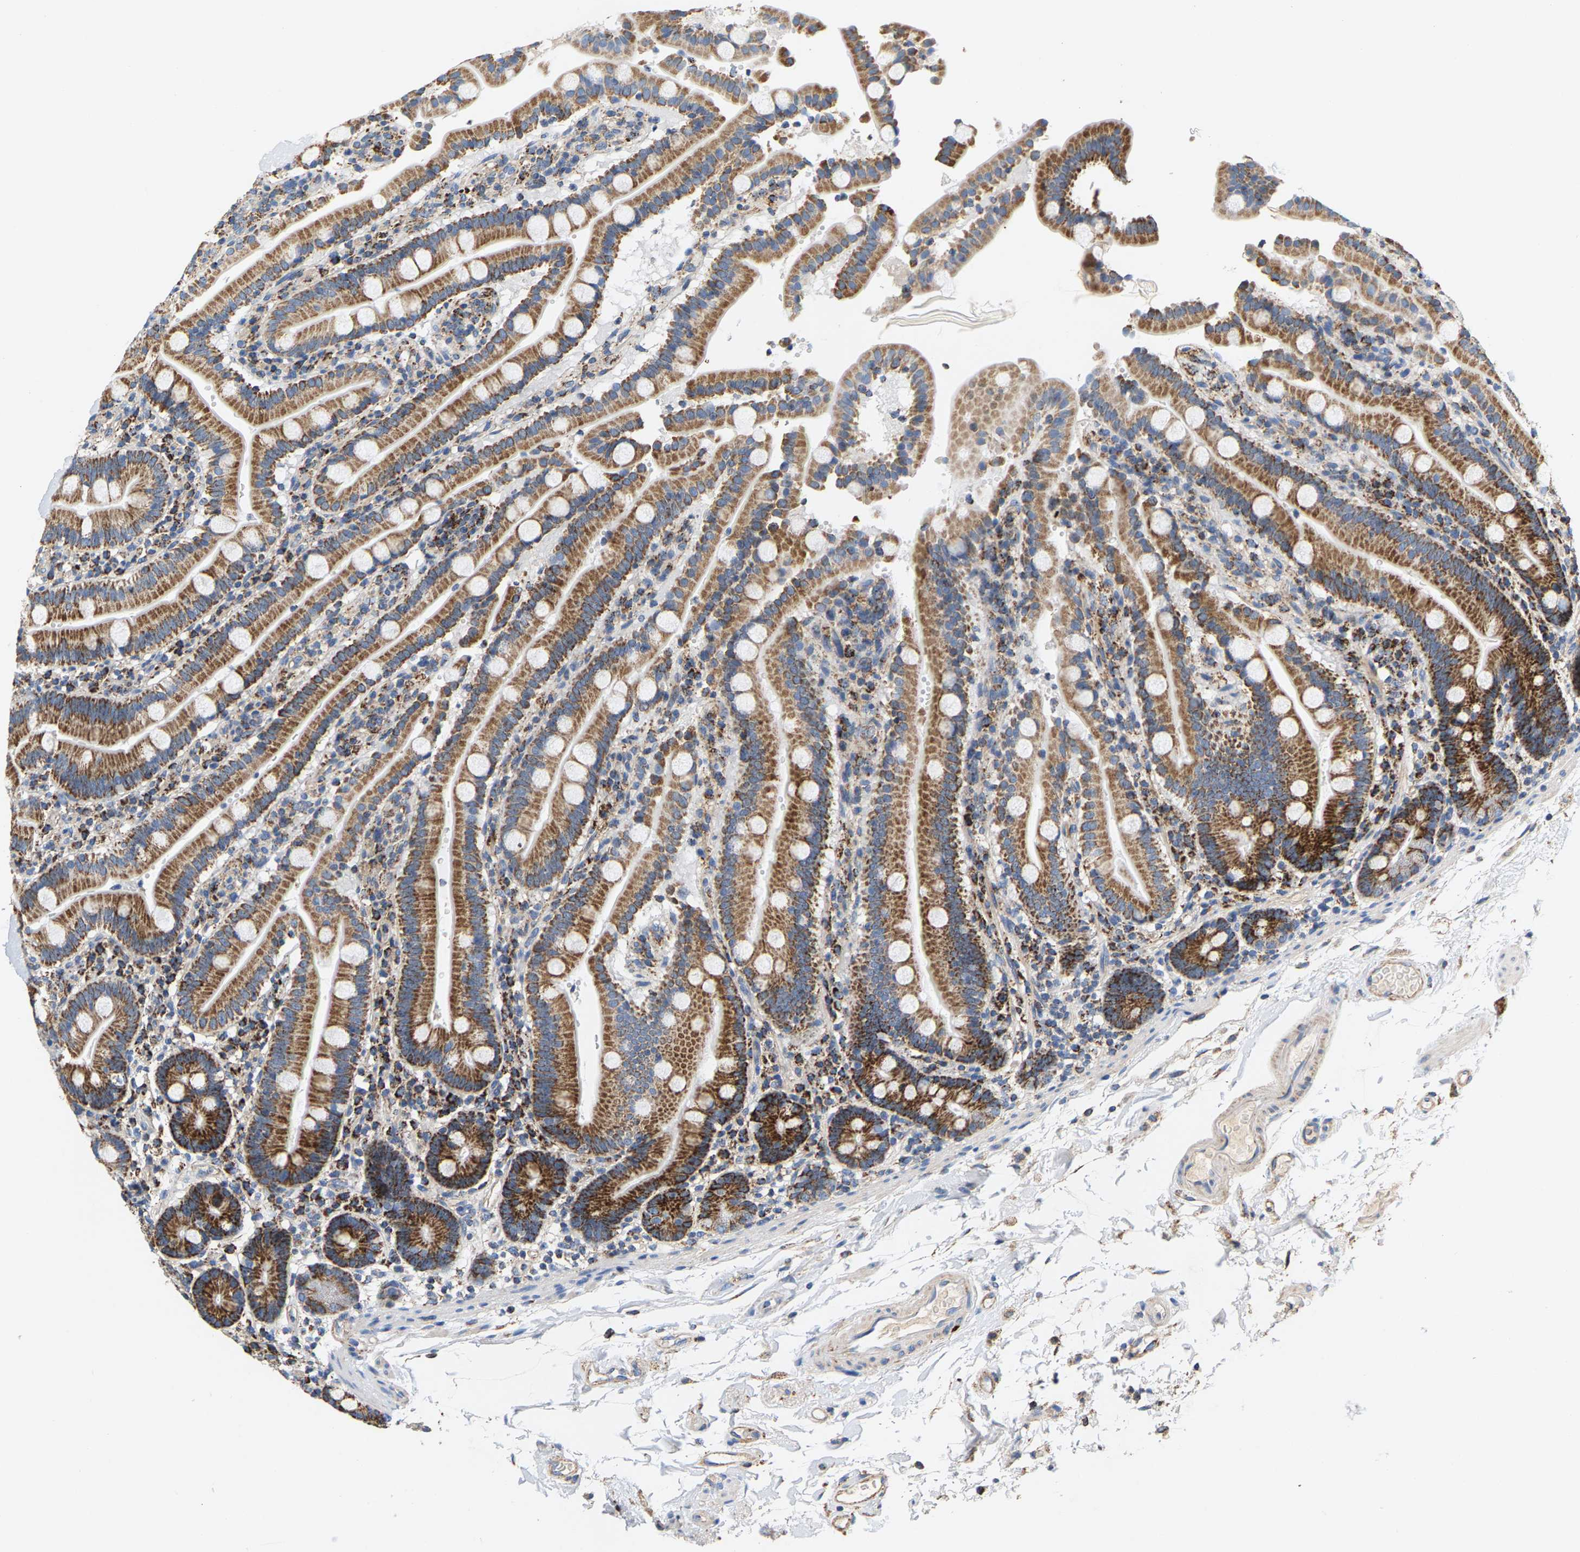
{"staining": {"intensity": "moderate", "quantity": ">75%", "location": "cytoplasmic/membranous"}, "tissue": "duodenum", "cell_type": "Glandular cells", "image_type": "normal", "snomed": [{"axis": "morphology", "description": "Normal tissue, NOS"}, {"axis": "topography", "description": "Small intestine, NOS"}], "caption": "Immunohistochemical staining of normal human duodenum demonstrates medium levels of moderate cytoplasmic/membranous expression in approximately >75% of glandular cells. The staining was performed using DAB (3,3'-diaminobenzidine), with brown indicating positive protein expression. Nuclei are stained blue with hematoxylin.", "gene": "SHMT2", "patient": {"sex": "female", "age": 71}}